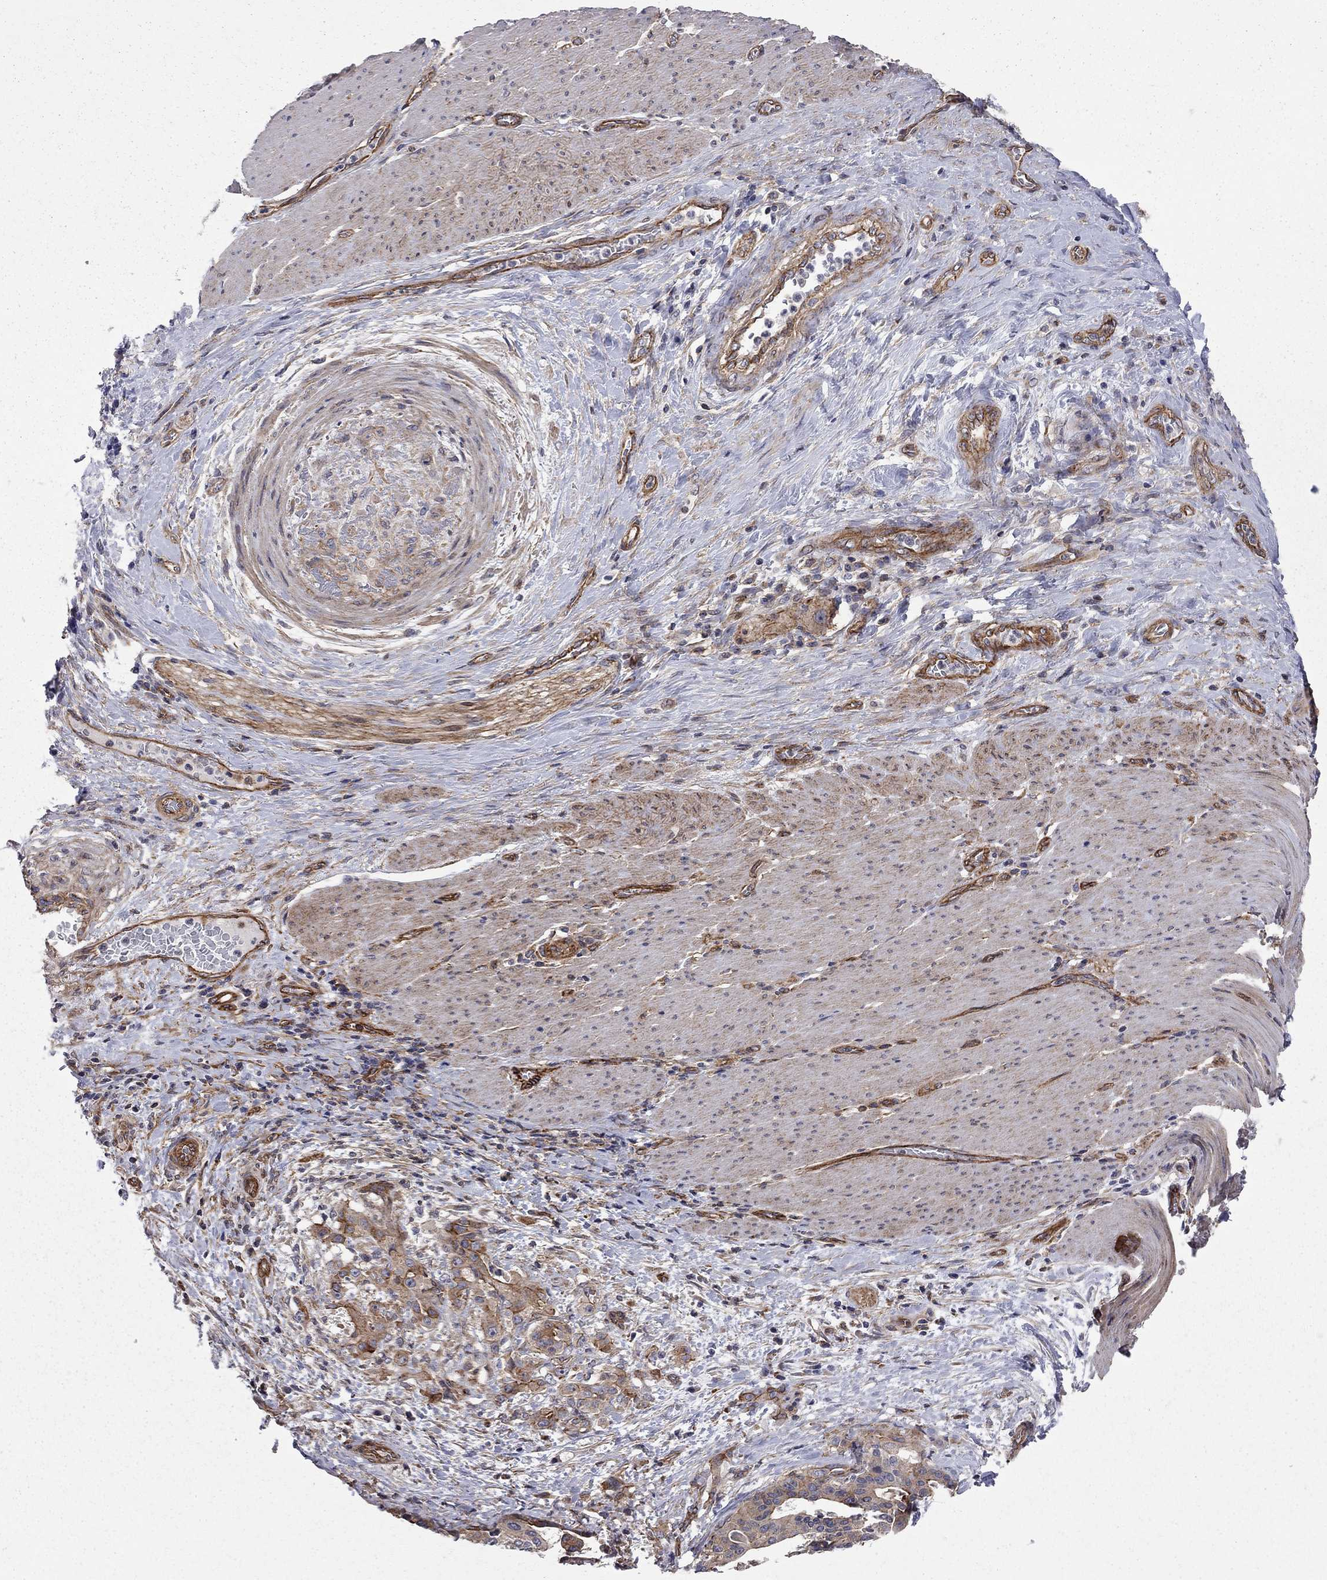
{"staining": {"intensity": "moderate", "quantity": "25%-75%", "location": "cytoplasmic/membranous"}, "tissue": "stomach cancer", "cell_type": "Tumor cells", "image_type": "cancer", "snomed": [{"axis": "morphology", "description": "Adenocarcinoma, NOS"}, {"axis": "topography", "description": "Stomach"}], "caption": "About 25%-75% of tumor cells in human stomach adenocarcinoma display moderate cytoplasmic/membranous protein positivity as visualized by brown immunohistochemical staining.", "gene": "RASEF", "patient": {"sex": "male", "age": 48}}